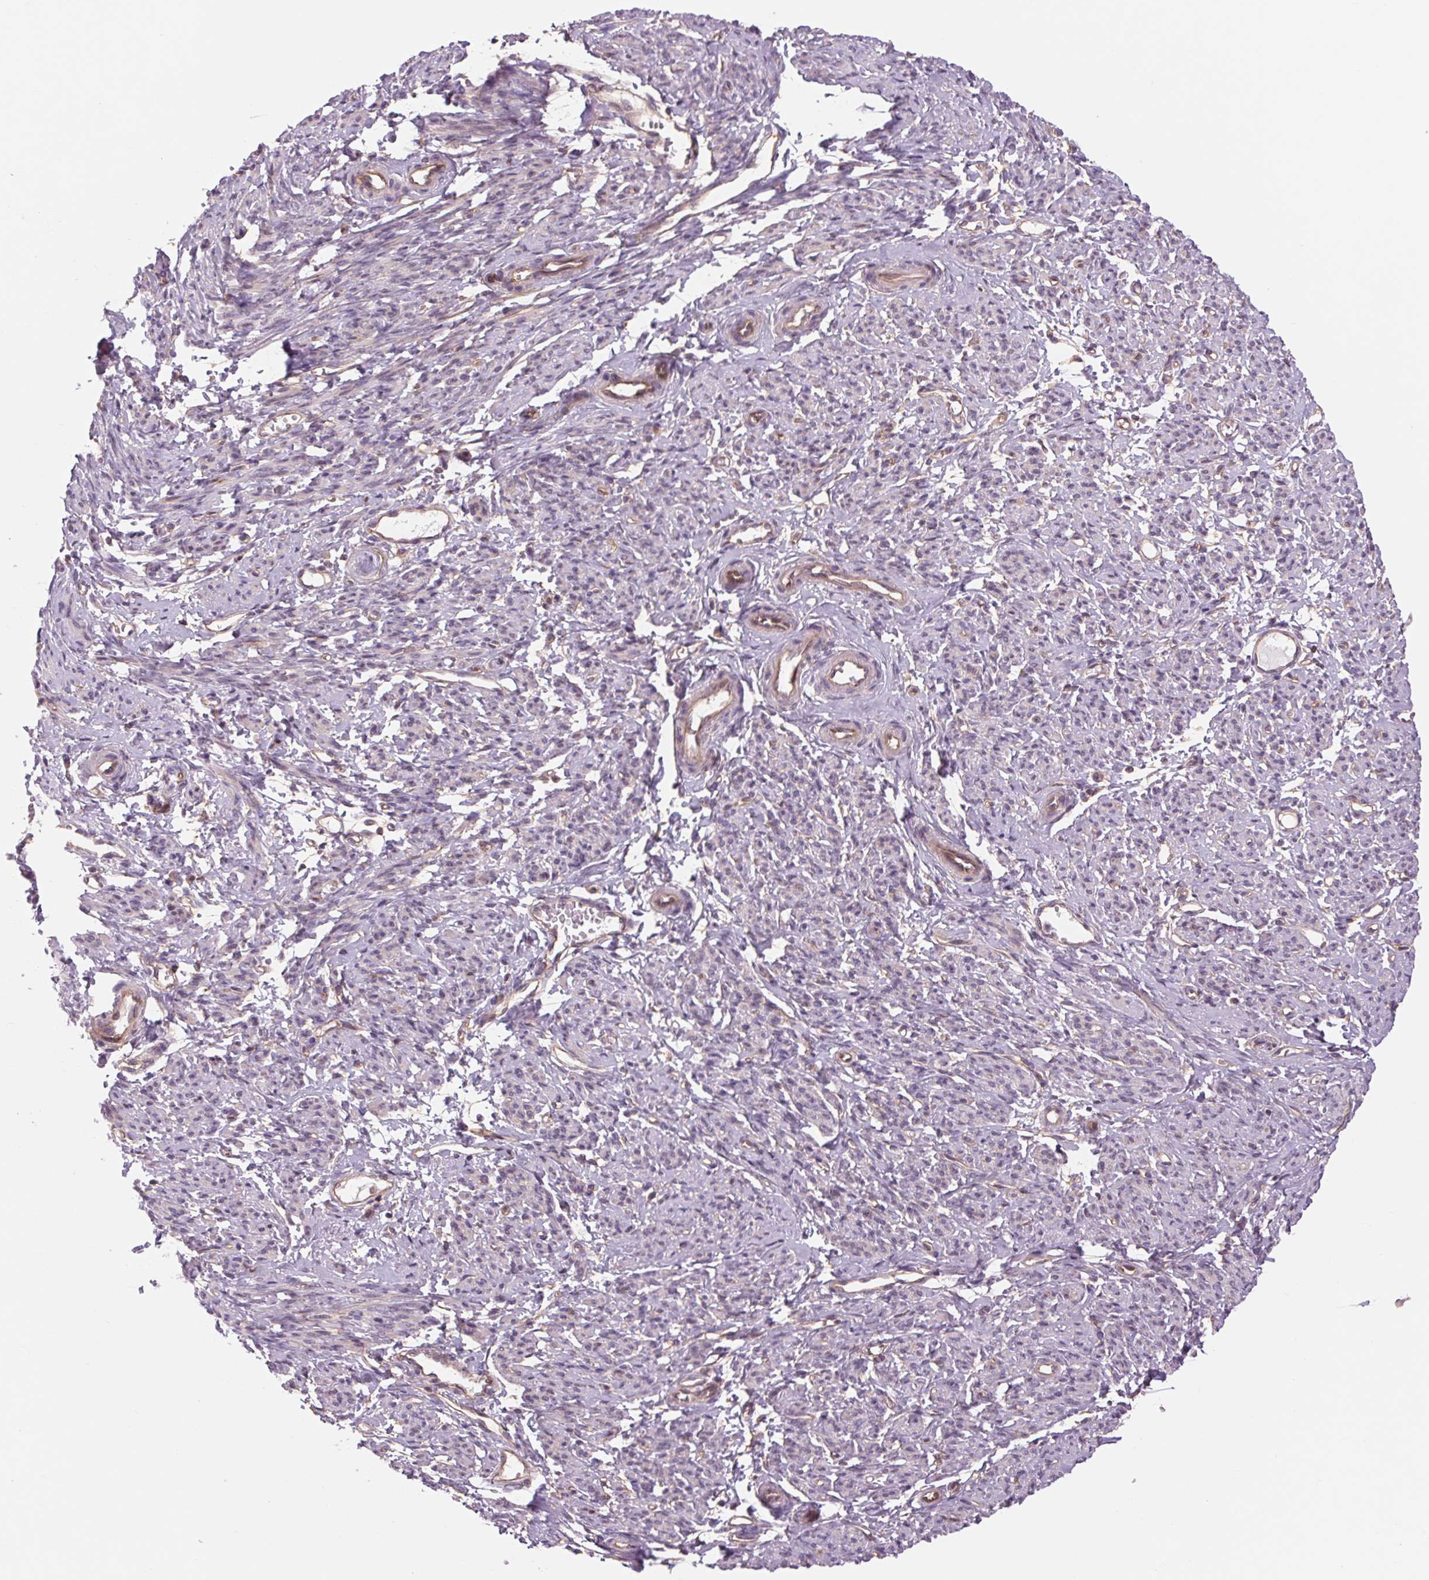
{"staining": {"intensity": "negative", "quantity": "none", "location": "none"}, "tissue": "smooth muscle", "cell_type": "Smooth muscle cells", "image_type": "normal", "snomed": [{"axis": "morphology", "description": "Normal tissue, NOS"}, {"axis": "topography", "description": "Smooth muscle"}], "caption": "There is no significant expression in smooth muscle cells of smooth muscle. The staining was performed using DAB (3,3'-diaminobenzidine) to visualize the protein expression in brown, while the nuclei were stained in blue with hematoxylin (Magnification: 20x).", "gene": "SH3RF2", "patient": {"sex": "female", "age": 65}}